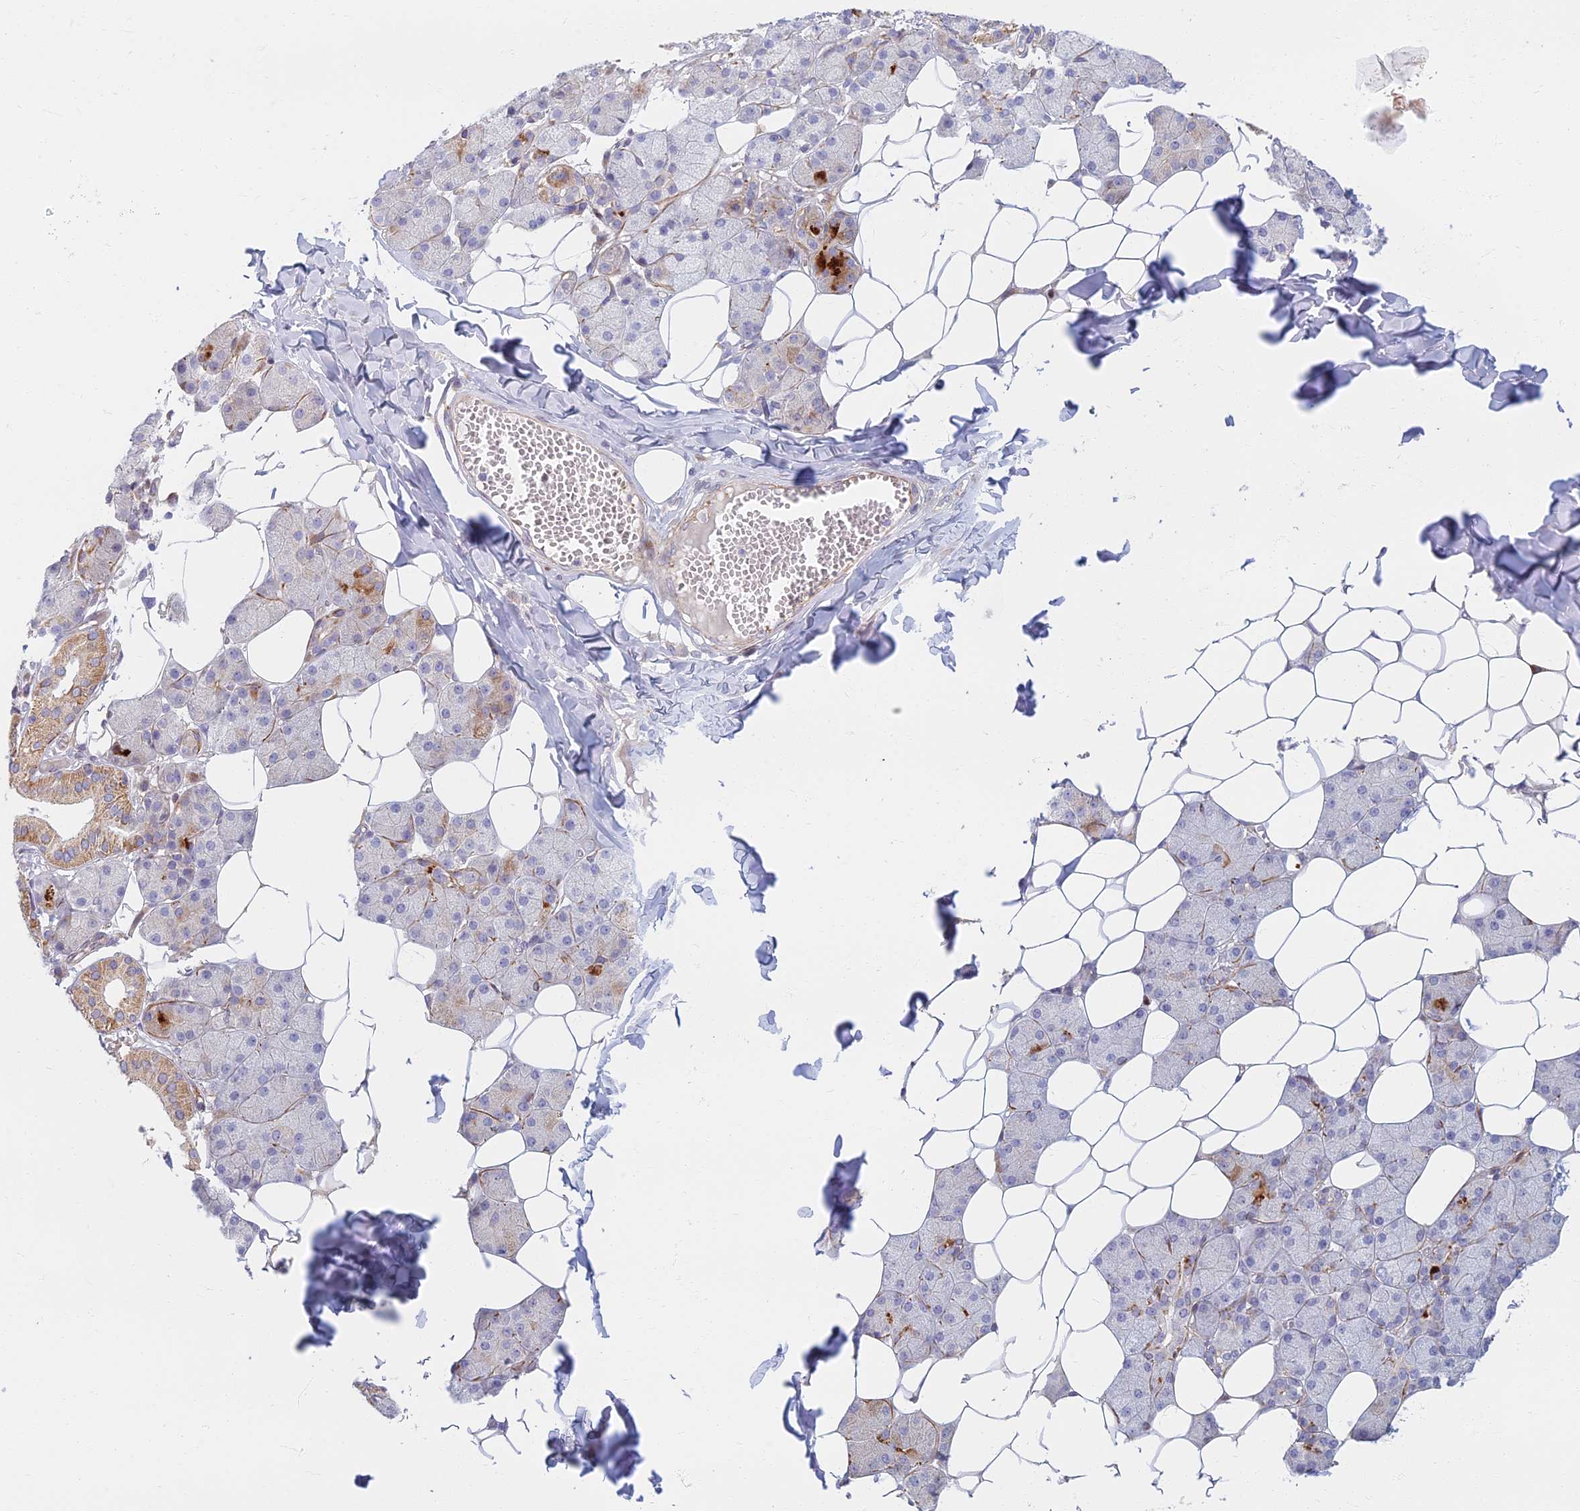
{"staining": {"intensity": "strong", "quantity": "<25%", "location": "cytoplasmic/membranous"}, "tissue": "salivary gland", "cell_type": "Glandular cells", "image_type": "normal", "snomed": [{"axis": "morphology", "description": "Normal tissue, NOS"}, {"axis": "topography", "description": "Salivary gland"}], "caption": "The photomicrograph exhibits immunohistochemical staining of normal salivary gland. There is strong cytoplasmic/membranous positivity is present in approximately <25% of glandular cells.", "gene": "C15orf40", "patient": {"sex": "female", "age": 33}}